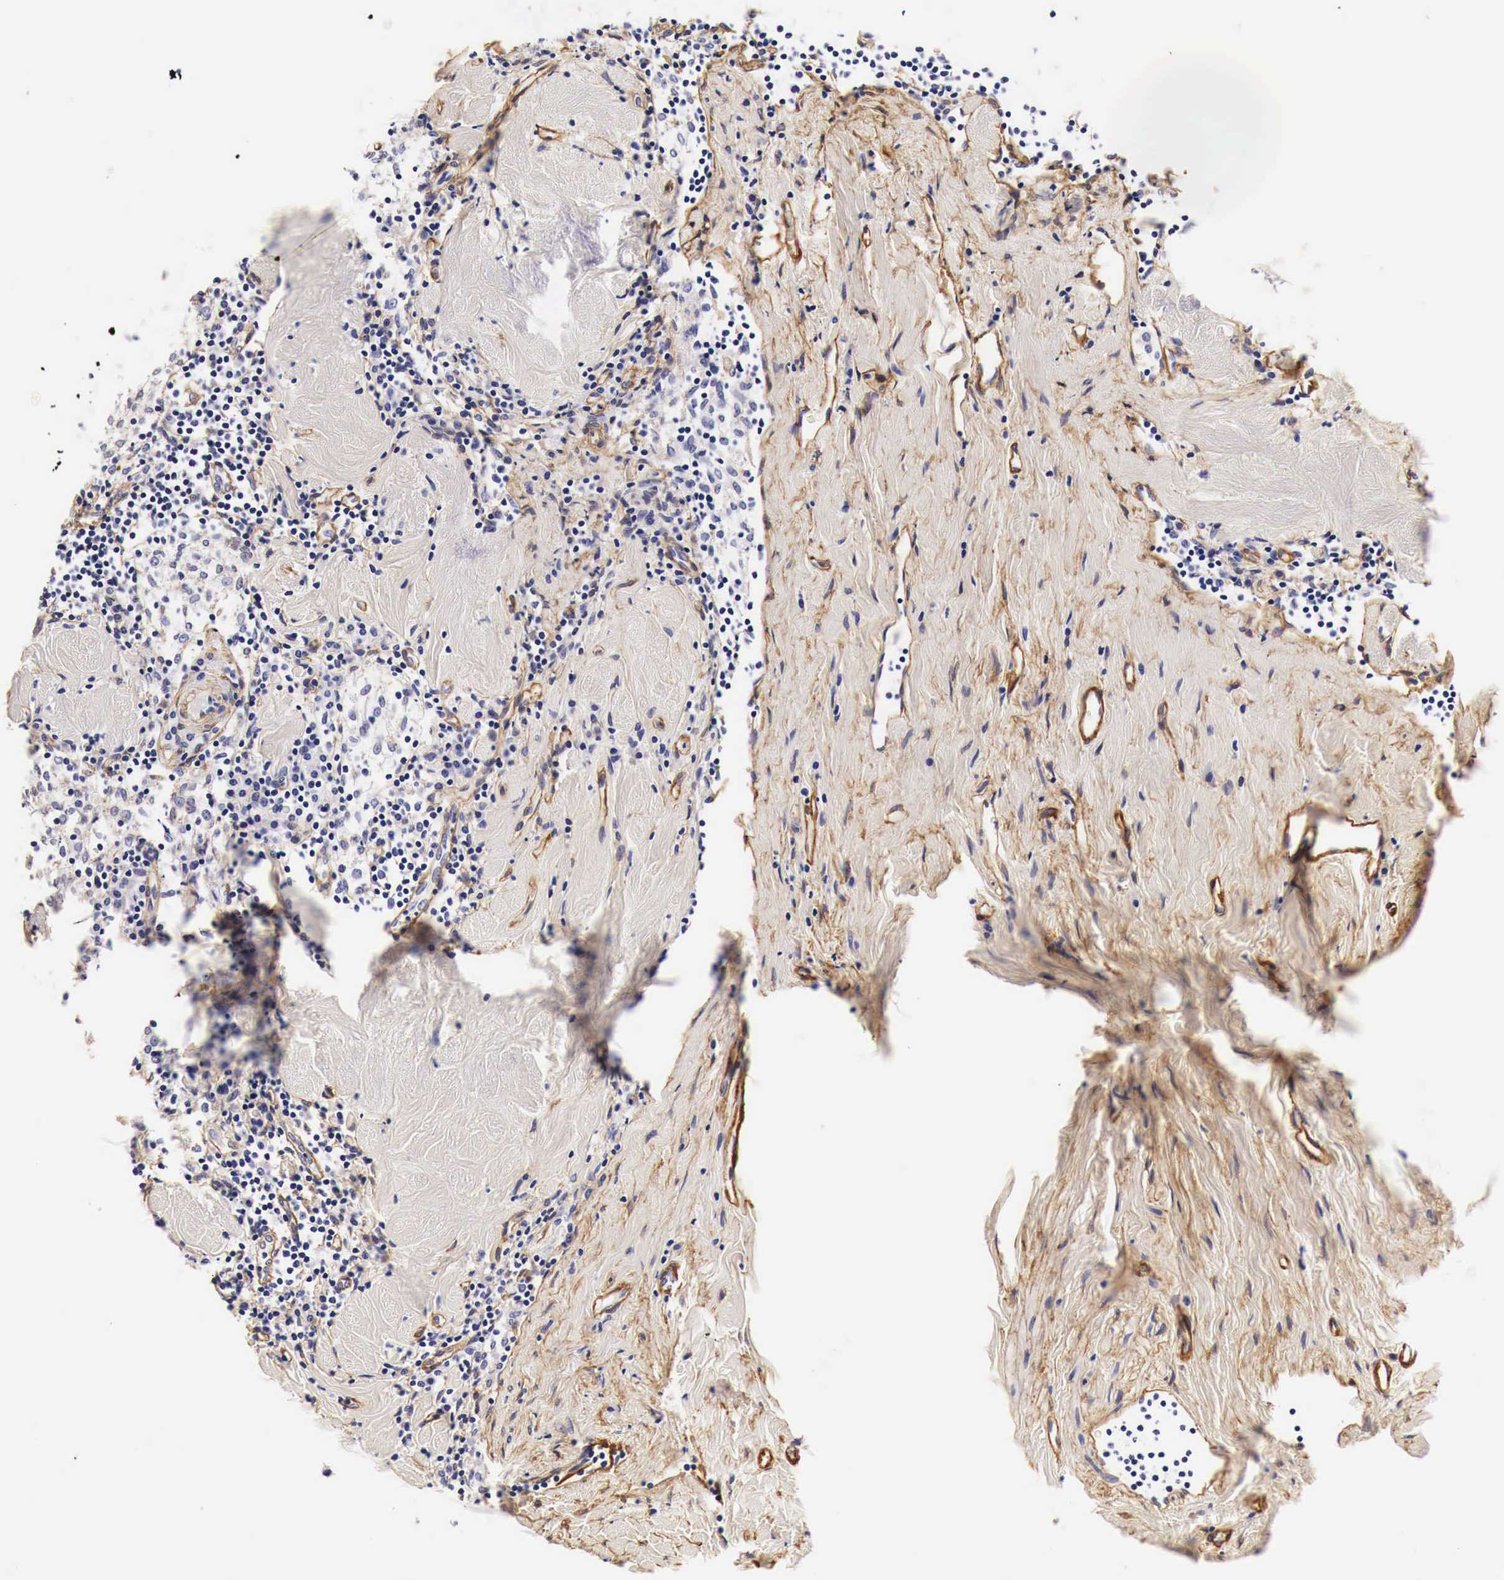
{"staining": {"intensity": "negative", "quantity": "none", "location": "none"}, "tissue": "lymph node", "cell_type": "Germinal center cells", "image_type": "normal", "snomed": [{"axis": "morphology", "description": "Normal tissue, NOS"}, {"axis": "topography", "description": "Lymph node"}], "caption": "Lymph node stained for a protein using immunohistochemistry (IHC) displays no positivity germinal center cells.", "gene": "LAMB2", "patient": {"sex": "male", "age": 67}}